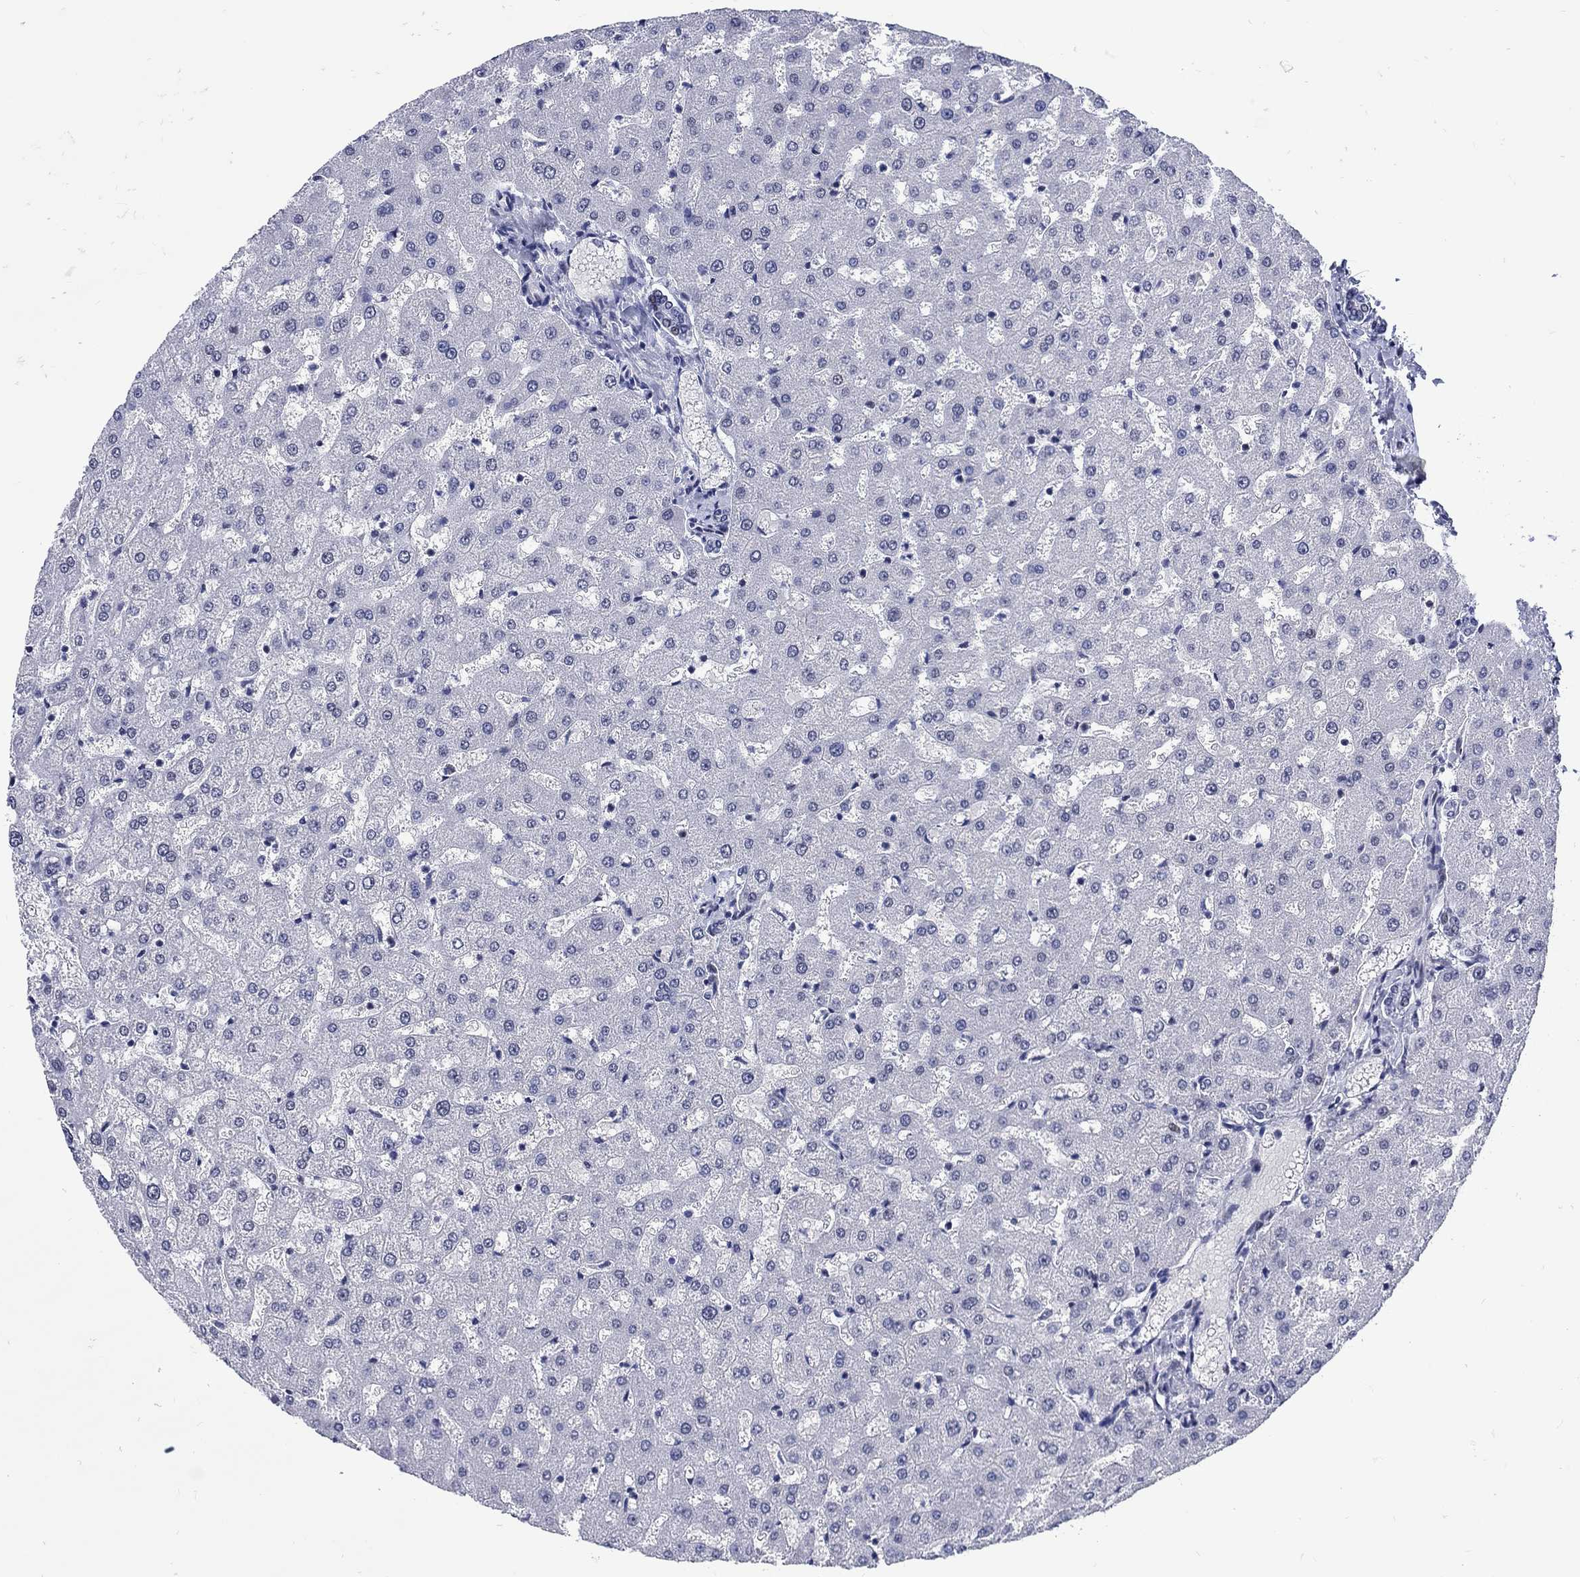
{"staining": {"intensity": "negative", "quantity": "none", "location": "none"}, "tissue": "liver", "cell_type": "Cholangiocytes", "image_type": "normal", "snomed": [{"axis": "morphology", "description": "Normal tissue, NOS"}, {"axis": "topography", "description": "Liver"}], "caption": "IHC image of normal liver: liver stained with DAB displays no significant protein staining in cholangiocytes.", "gene": "CDCA2", "patient": {"sex": "female", "age": 50}}